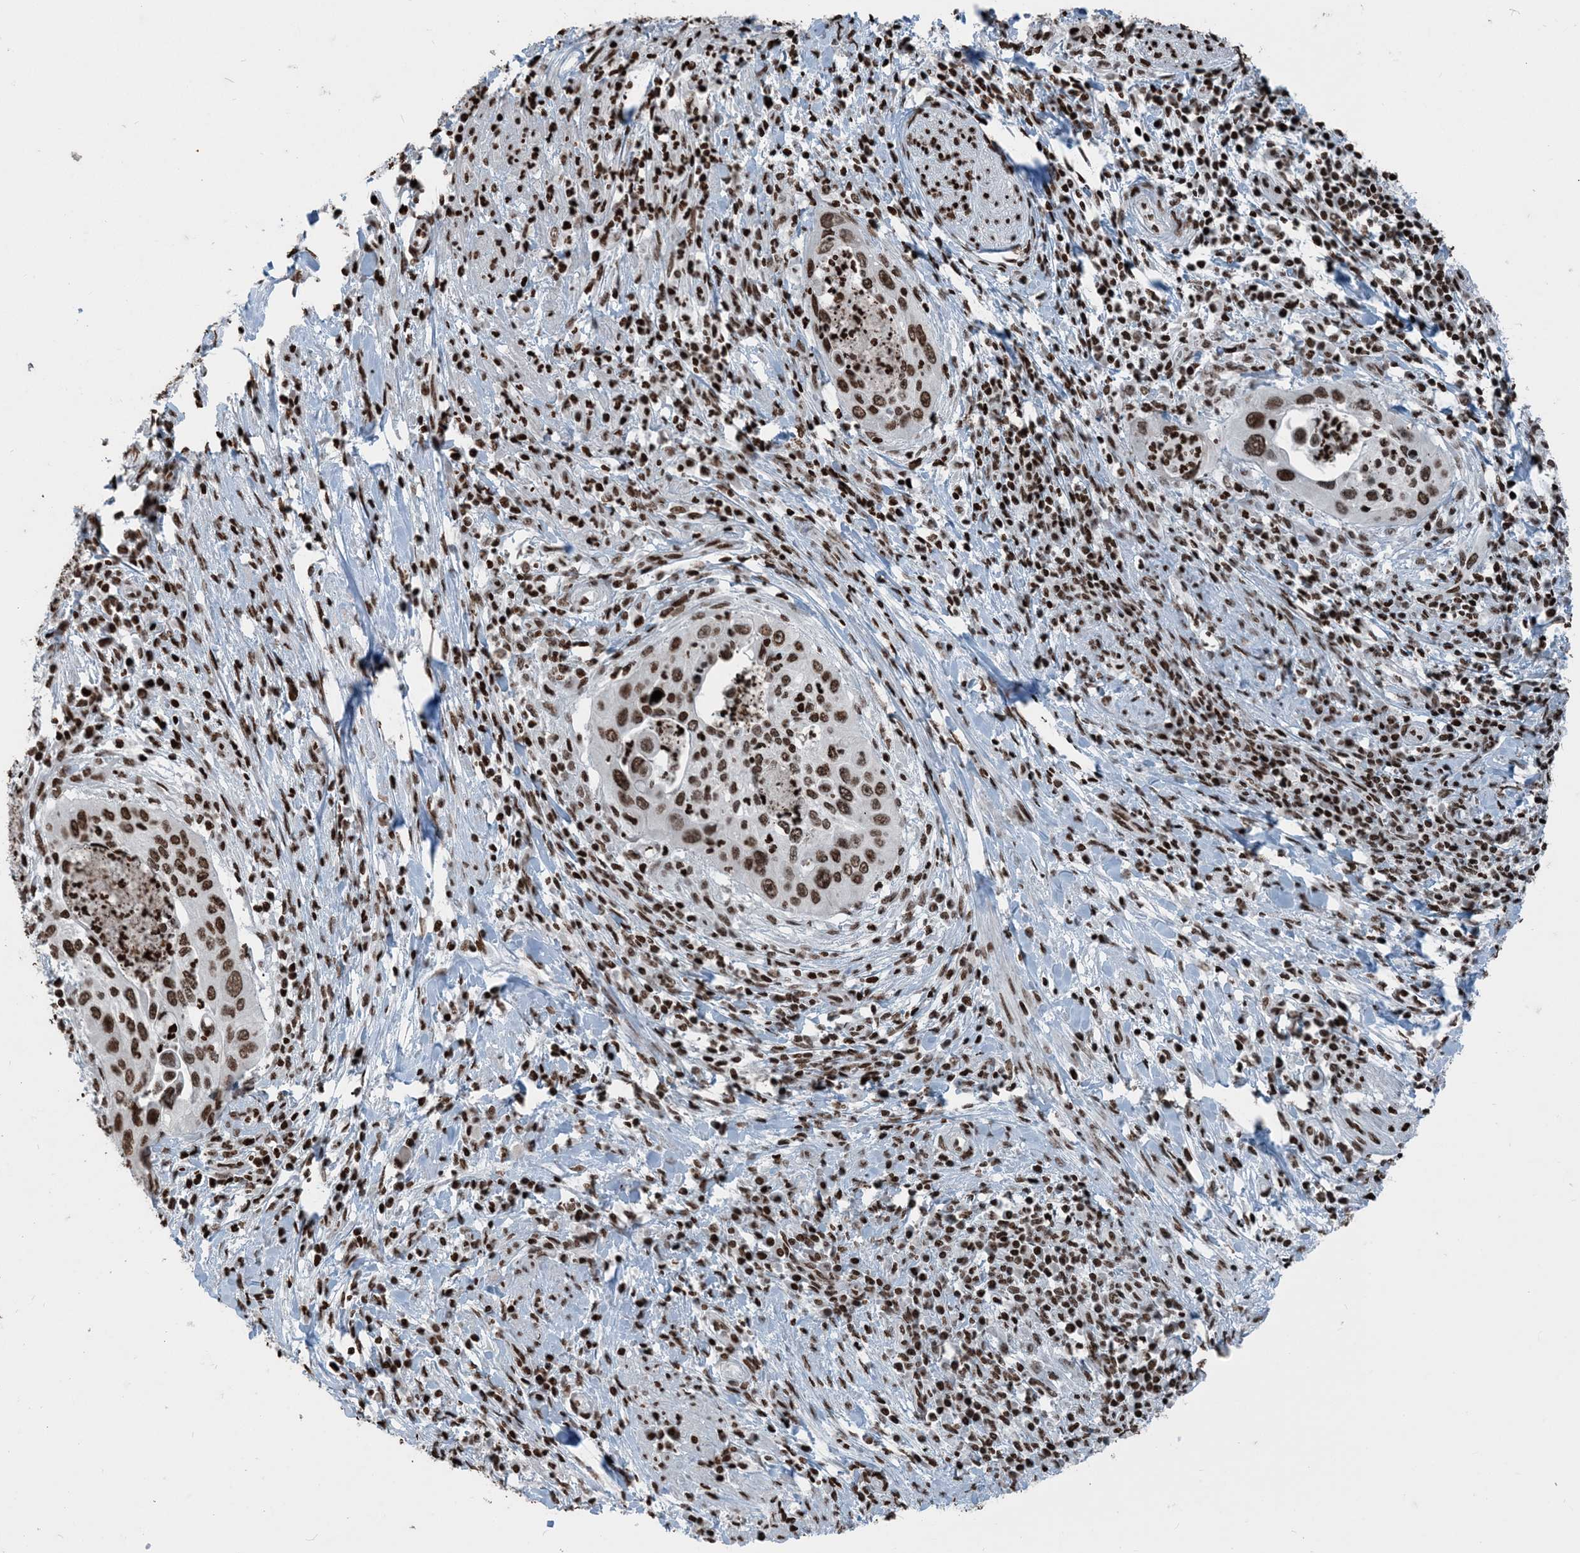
{"staining": {"intensity": "moderate", "quantity": ">75%", "location": "nuclear"}, "tissue": "cervical cancer", "cell_type": "Tumor cells", "image_type": "cancer", "snomed": [{"axis": "morphology", "description": "Squamous cell carcinoma, NOS"}, {"axis": "topography", "description": "Cervix"}], "caption": "Protein expression analysis of squamous cell carcinoma (cervical) shows moderate nuclear expression in approximately >75% of tumor cells.", "gene": "H3-3B", "patient": {"sex": "female", "age": 38}}